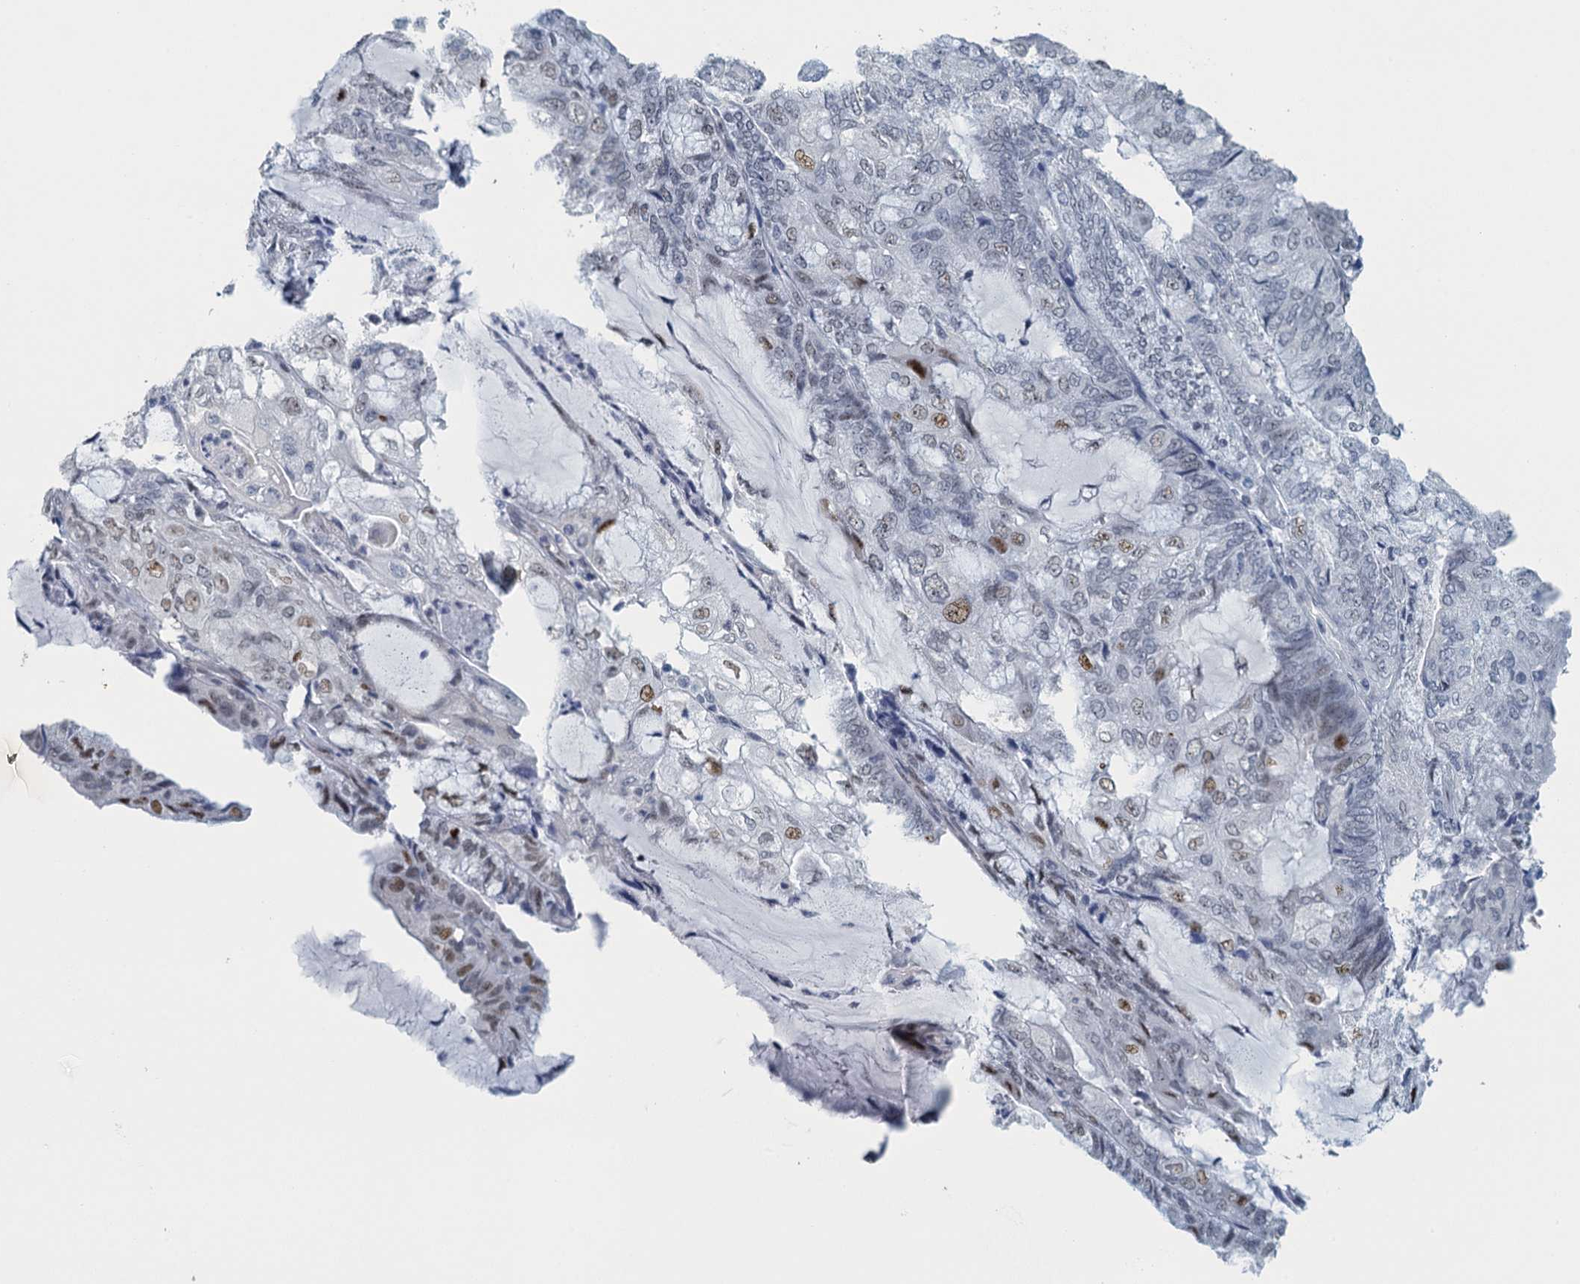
{"staining": {"intensity": "strong", "quantity": "<25%", "location": "nuclear"}, "tissue": "endometrial cancer", "cell_type": "Tumor cells", "image_type": "cancer", "snomed": [{"axis": "morphology", "description": "Adenocarcinoma, NOS"}, {"axis": "topography", "description": "Endometrium"}], "caption": "A medium amount of strong nuclear staining is present in about <25% of tumor cells in endometrial cancer tissue. (DAB IHC, brown staining for protein, blue staining for nuclei).", "gene": "TTLL9", "patient": {"sex": "female", "age": 81}}